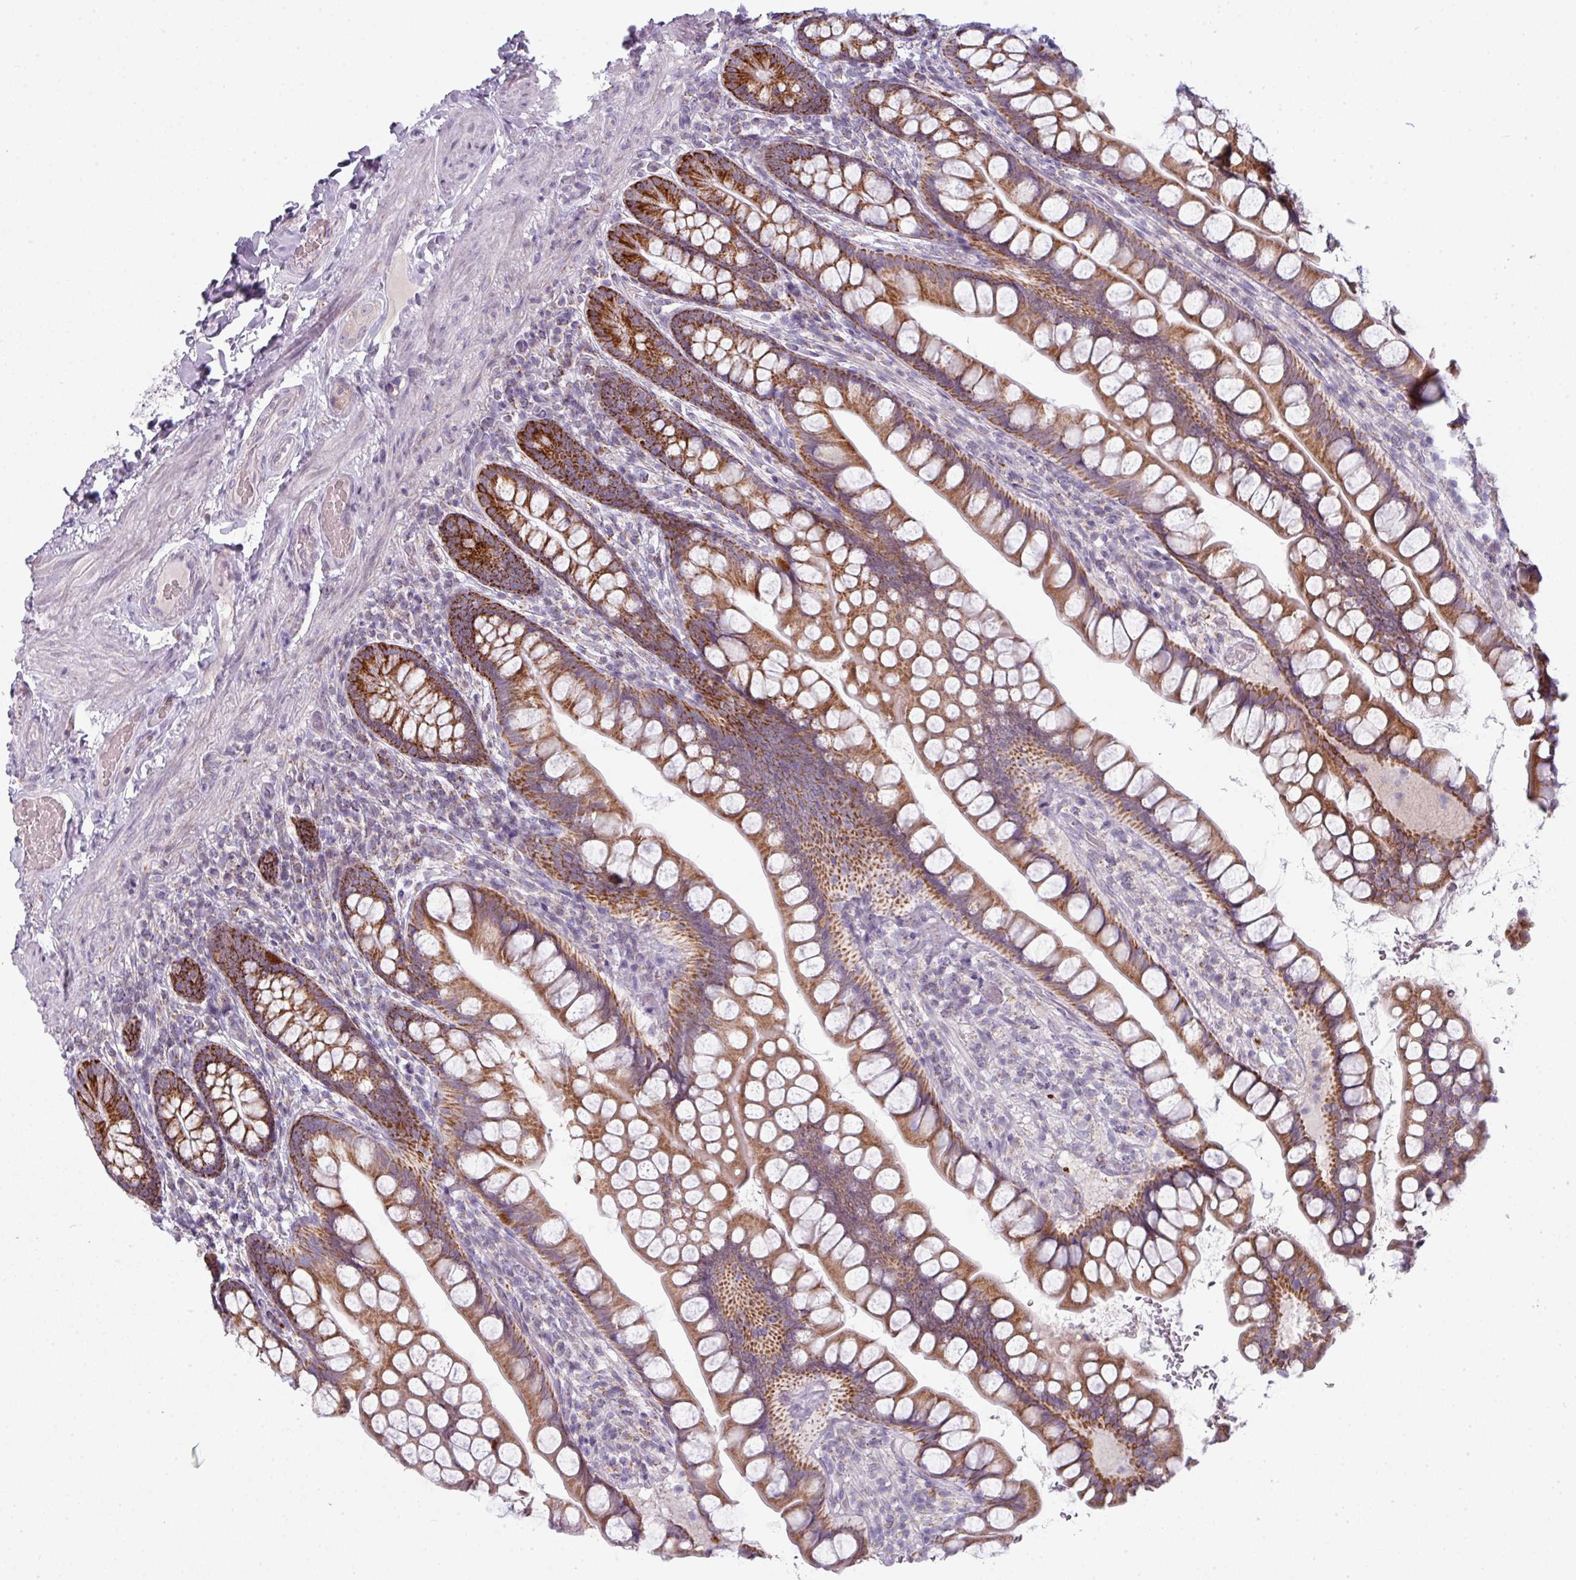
{"staining": {"intensity": "strong", "quantity": ">75%", "location": "cytoplasmic/membranous"}, "tissue": "small intestine", "cell_type": "Glandular cells", "image_type": "normal", "snomed": [{"axis": "morphology", "description": "Normal tissue, NOS"}, {"axis": "topography", "description": "Small intestine"}], "caption": "High-power microscopy captured an immunohistochemistry (IHC) histopathology image of unremarkable small intestine, revealing strong cytoplasmic/membranous positivity in about >75% of glandular cells. Ihc stains the protein of interest in brown and the nuclei are stained blue.", "gene": "ZNF615", "patient": {"sex": "male", "age": 70}}